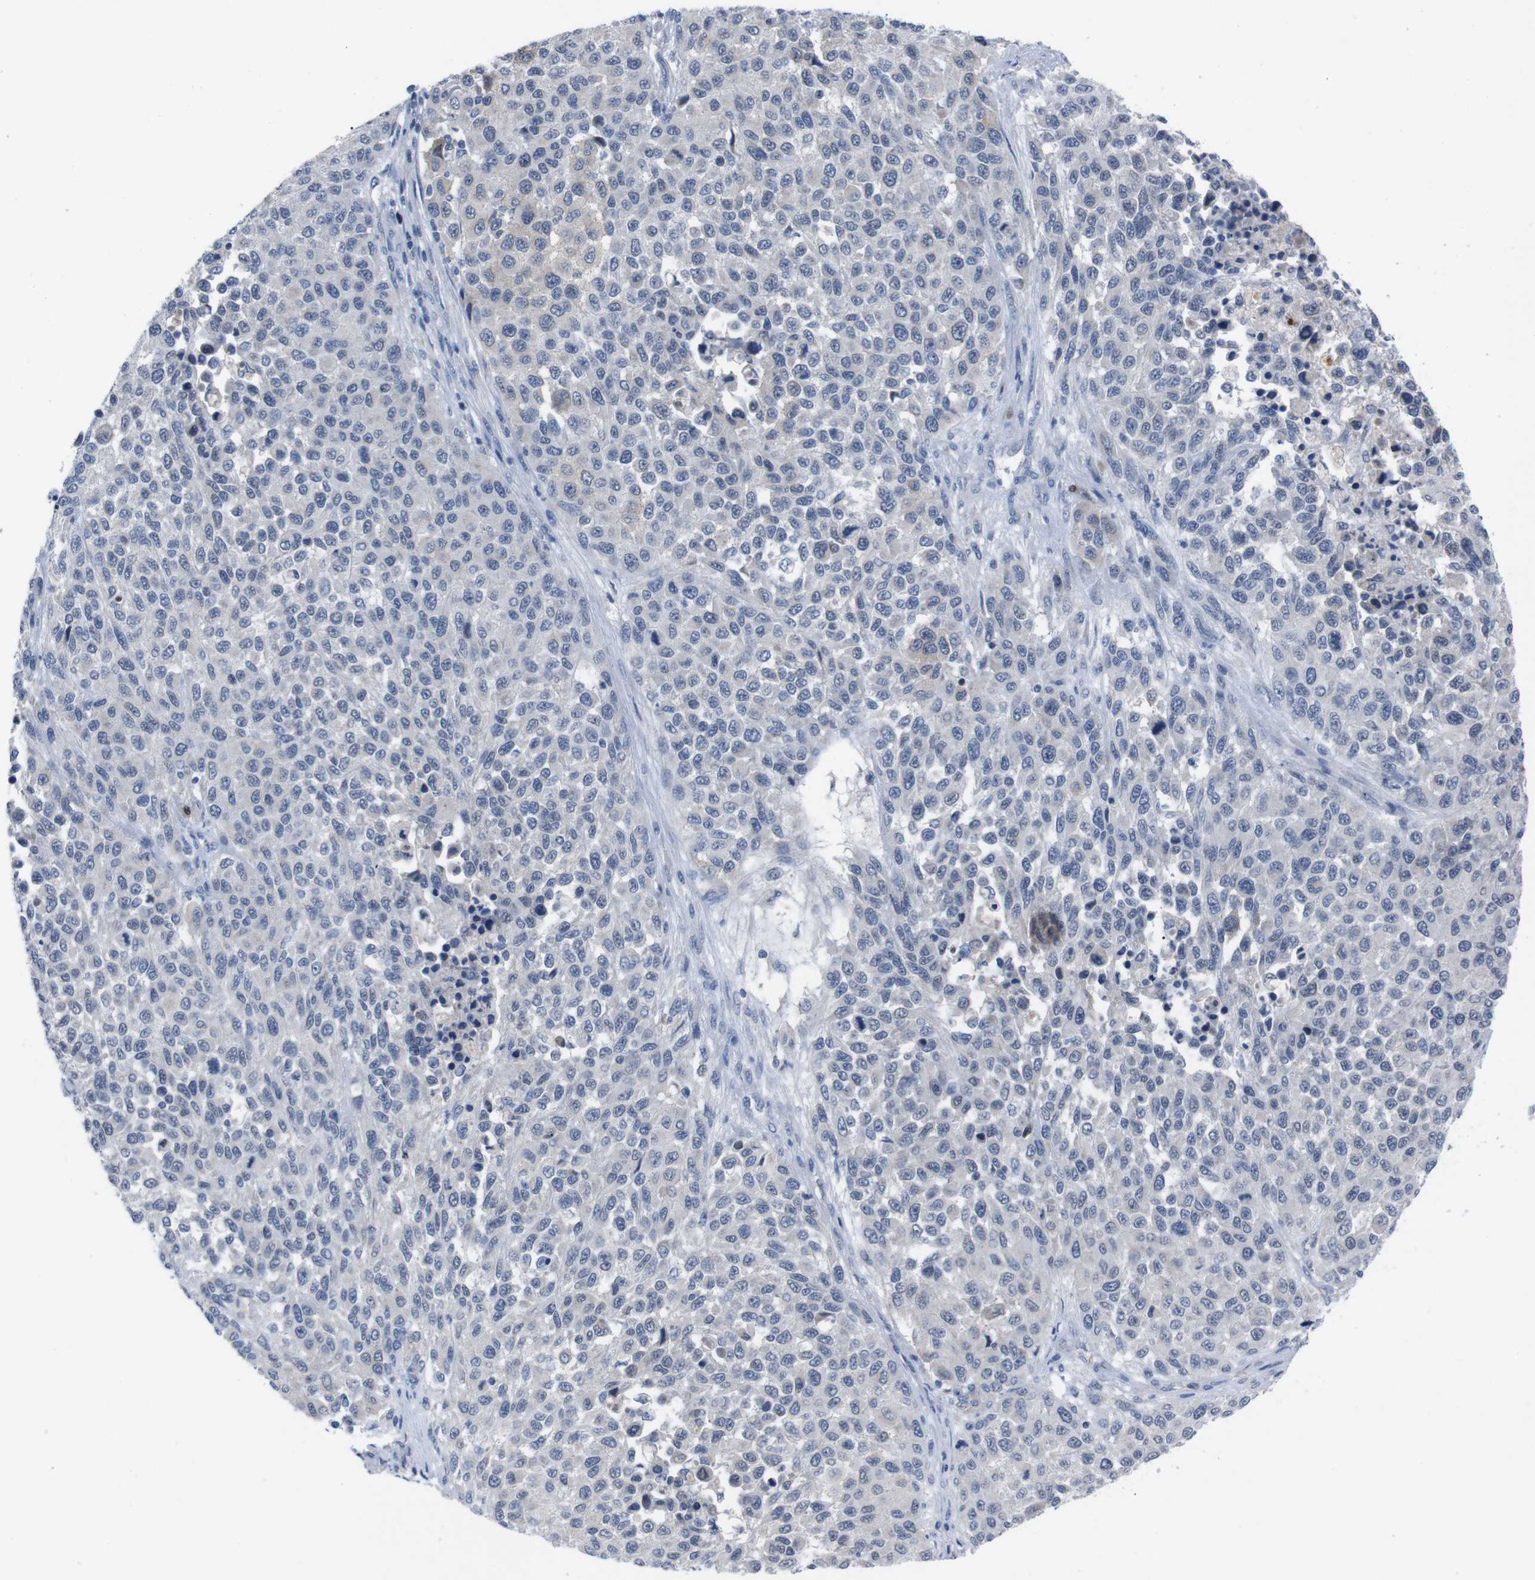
{"staining": {"intensity": "negative", "quantity": "none", "location": "none"}, "tissue": "melanoma", "cell_type": "Tumor cells", "image_type": "cancer", "snomed": [{"axis": "morphology", "description": "Malignant melanoma, Metastatic site"}, {"axis": "topography", "description": "Lymph node"}], "caption": "Histopathology image shows no protein positivity in tumor cells of melanoma tissue.", "gene": "IRF4", "patient": {"sex": "male", "age": 61}}